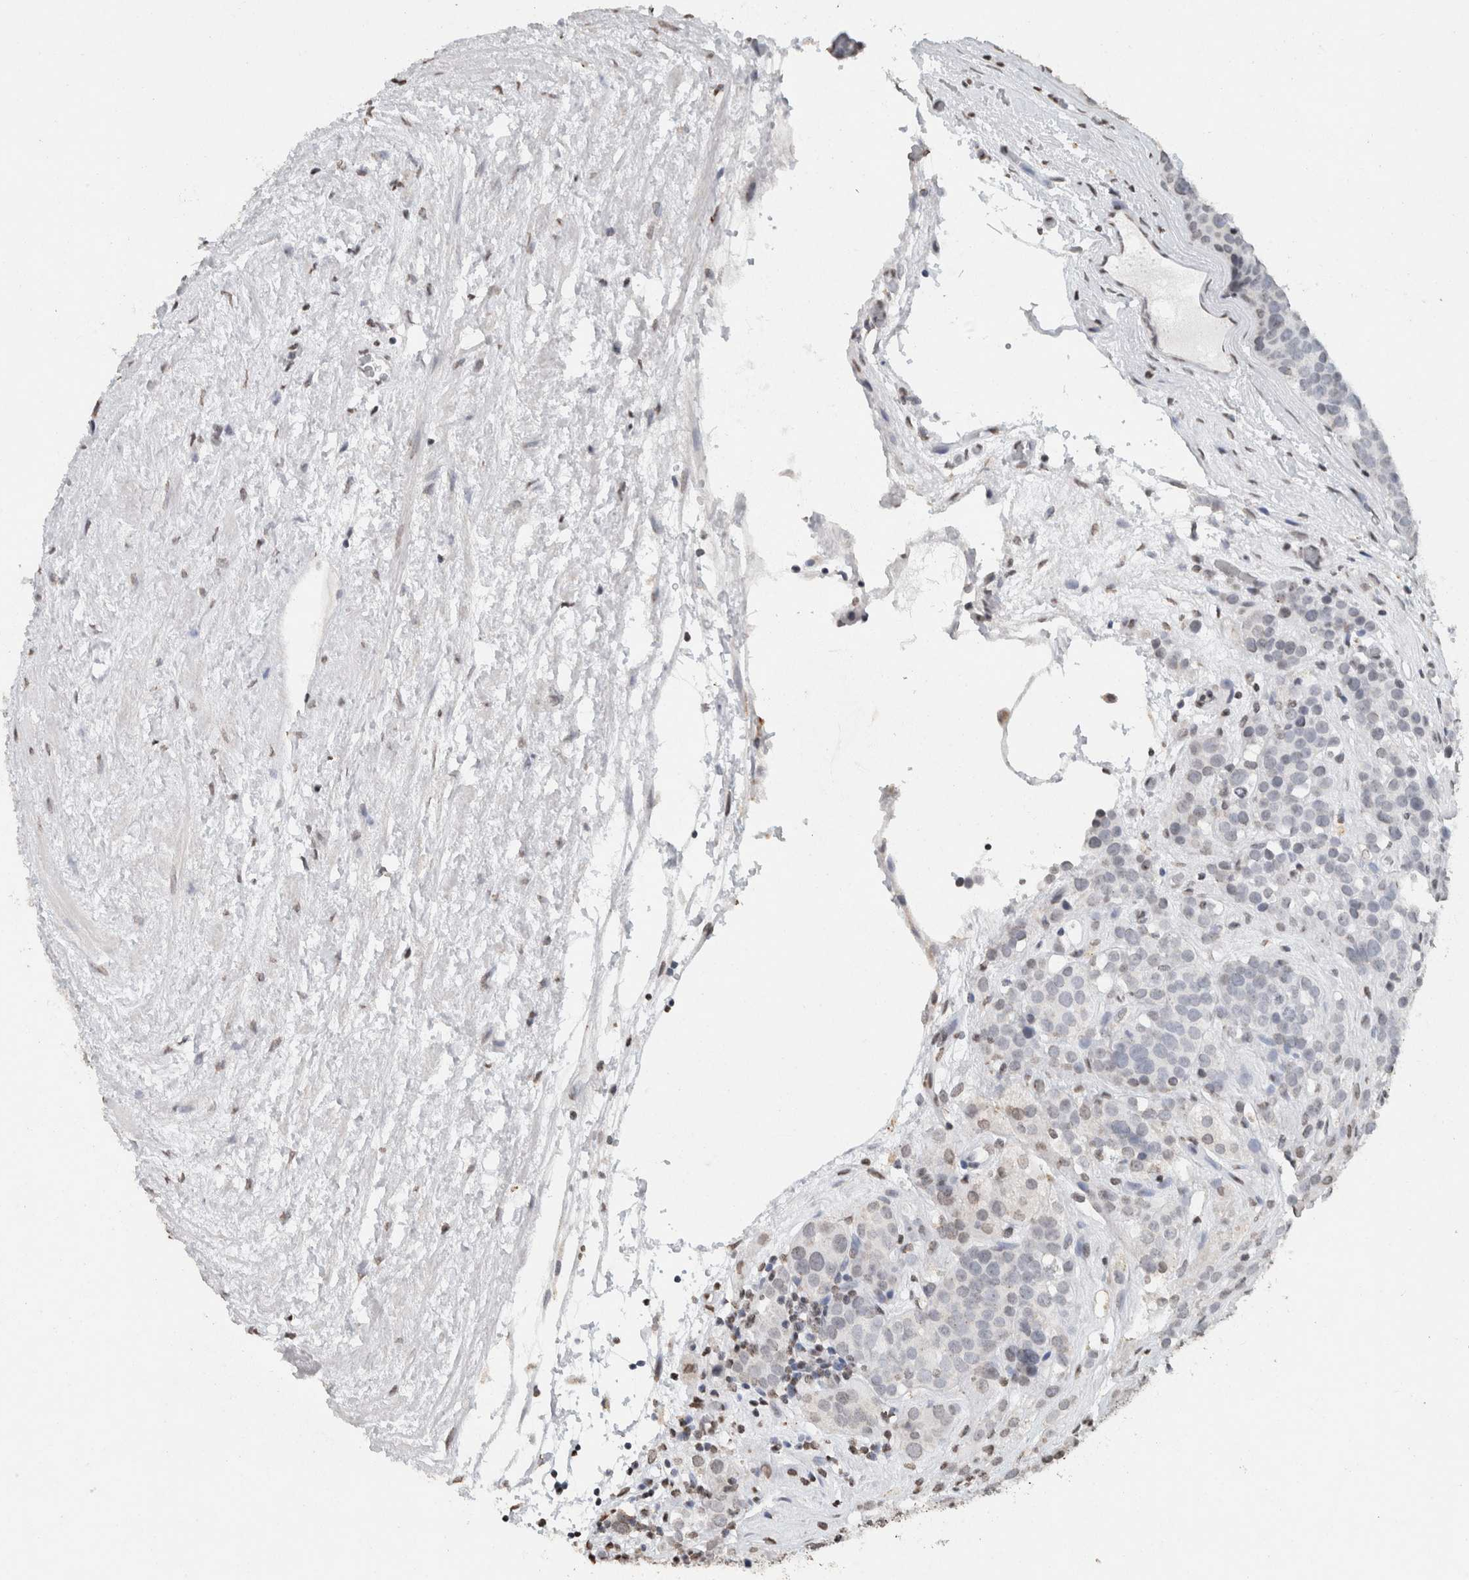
{"staining": {"intensity": "negative", "quantity": "none", "location": "none"}, "tissue": "testis cancer", "cell_type": "Tumor cells", "image_type": "cancer", "snomed": [{"axis": "morphology", "description": "Seminoma, NOS"}, {"axis": "topography", "description": "Testis"}], "caption": "A histopathology image of human seminoma (testis) is negative for staining in tumor cells. (Stains: DAB immunohistochemistry (IHC) with hematoxylin counter stain, Microscopy: brightfield microscopy at high magnification).", "gene": "CNTN1", "patient": {"sex": "male", "age": 71}}